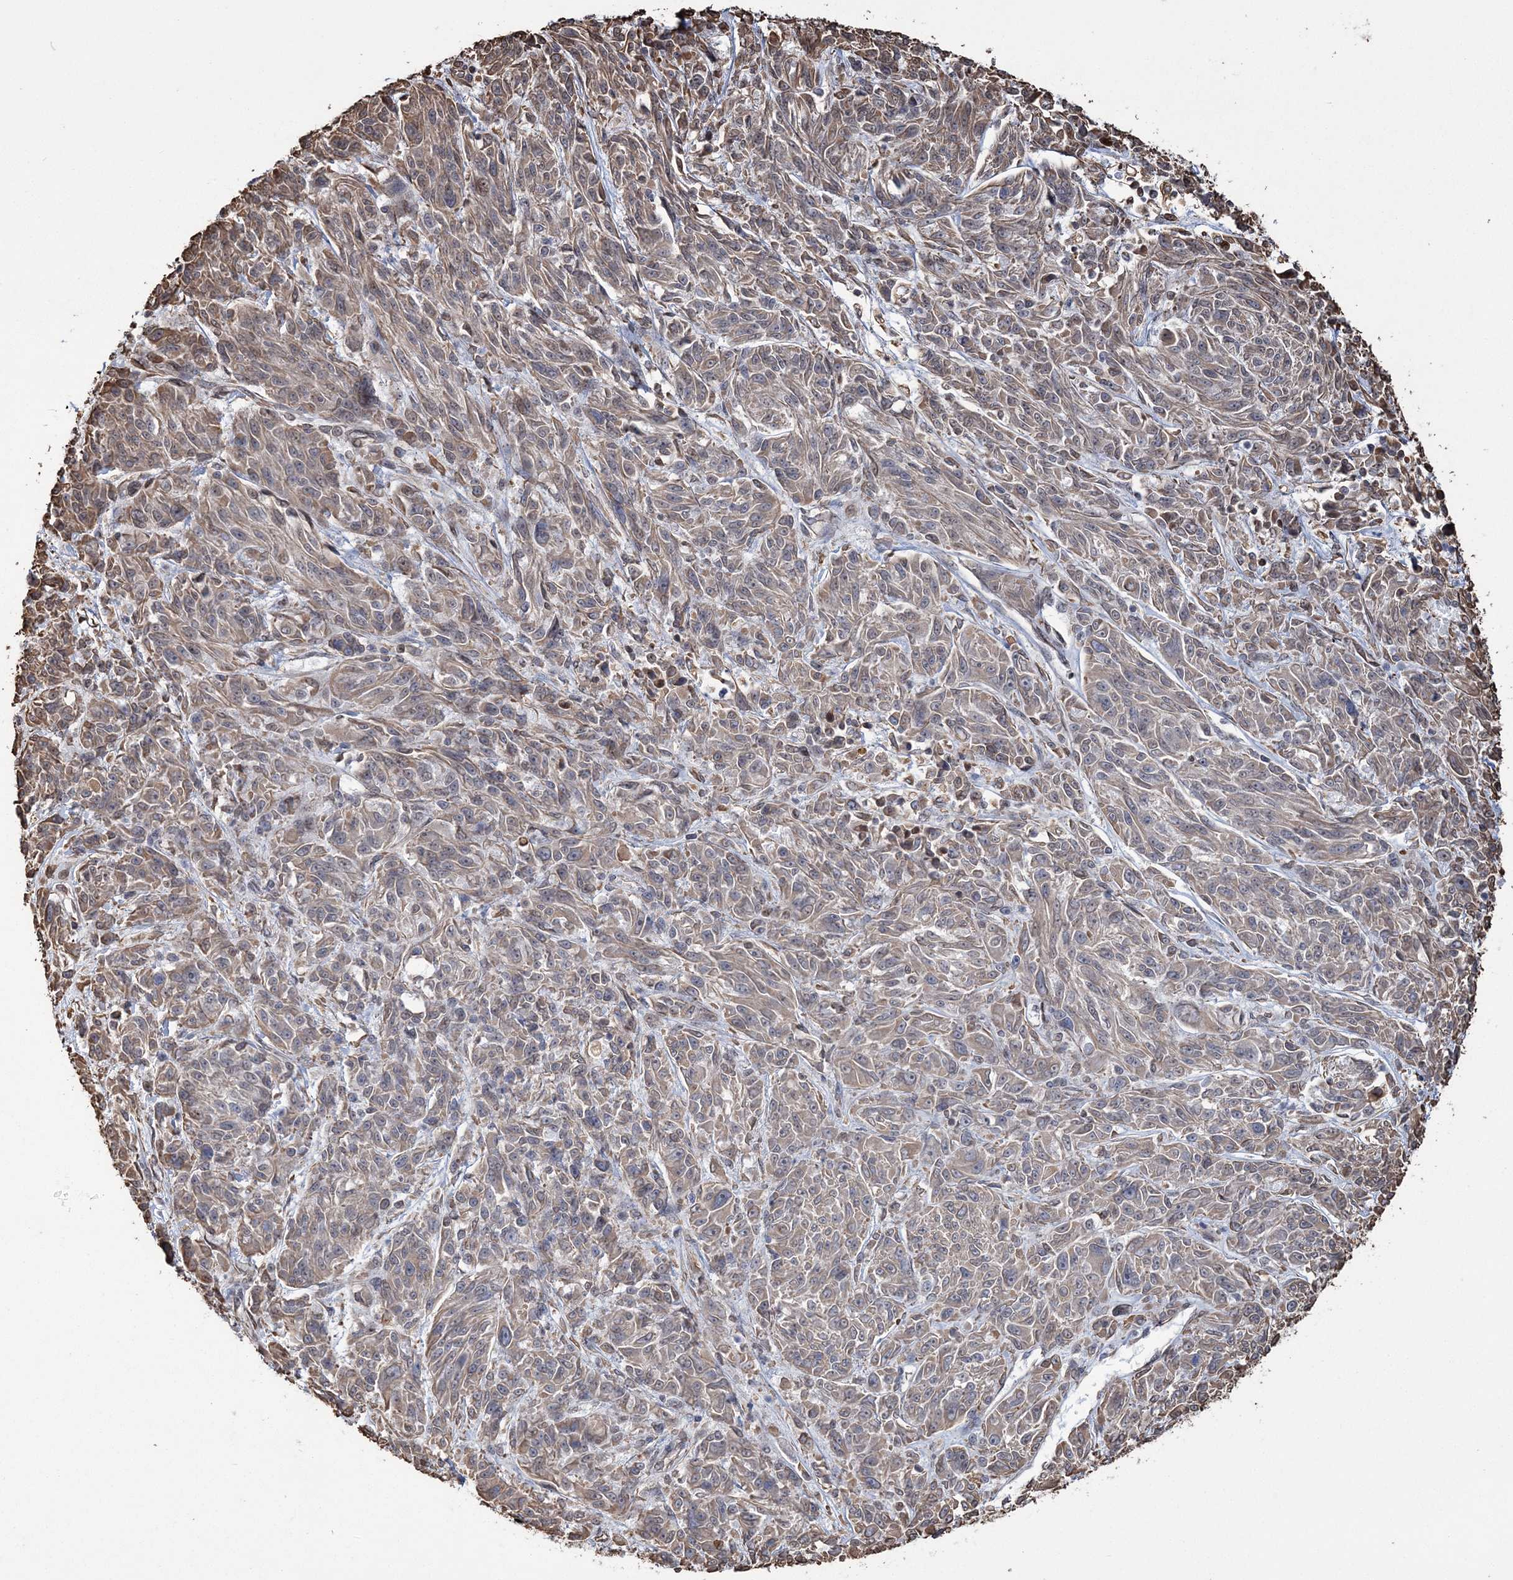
{"staining": {"intensity": "weak", "quantity": "25%-75%", "location": "cytoplasmic/membranous"}, "tissue": "melanoma", "cell_type": "Tumor cells", "image_type": "cancer", "snomed": [{"axis": "morphology", "description": "Malignant melanoma, NOS"}, {"axis": "topography", "description": "Skin"}], "caption": "This photomicrograph reveals IHC staining of melanoma, with low weak cytoplasmic/membranous staining in about 25%-75% of tumor cells.", "gene": "ATP11B", "patient": {"sex": "male", "age": 53}}